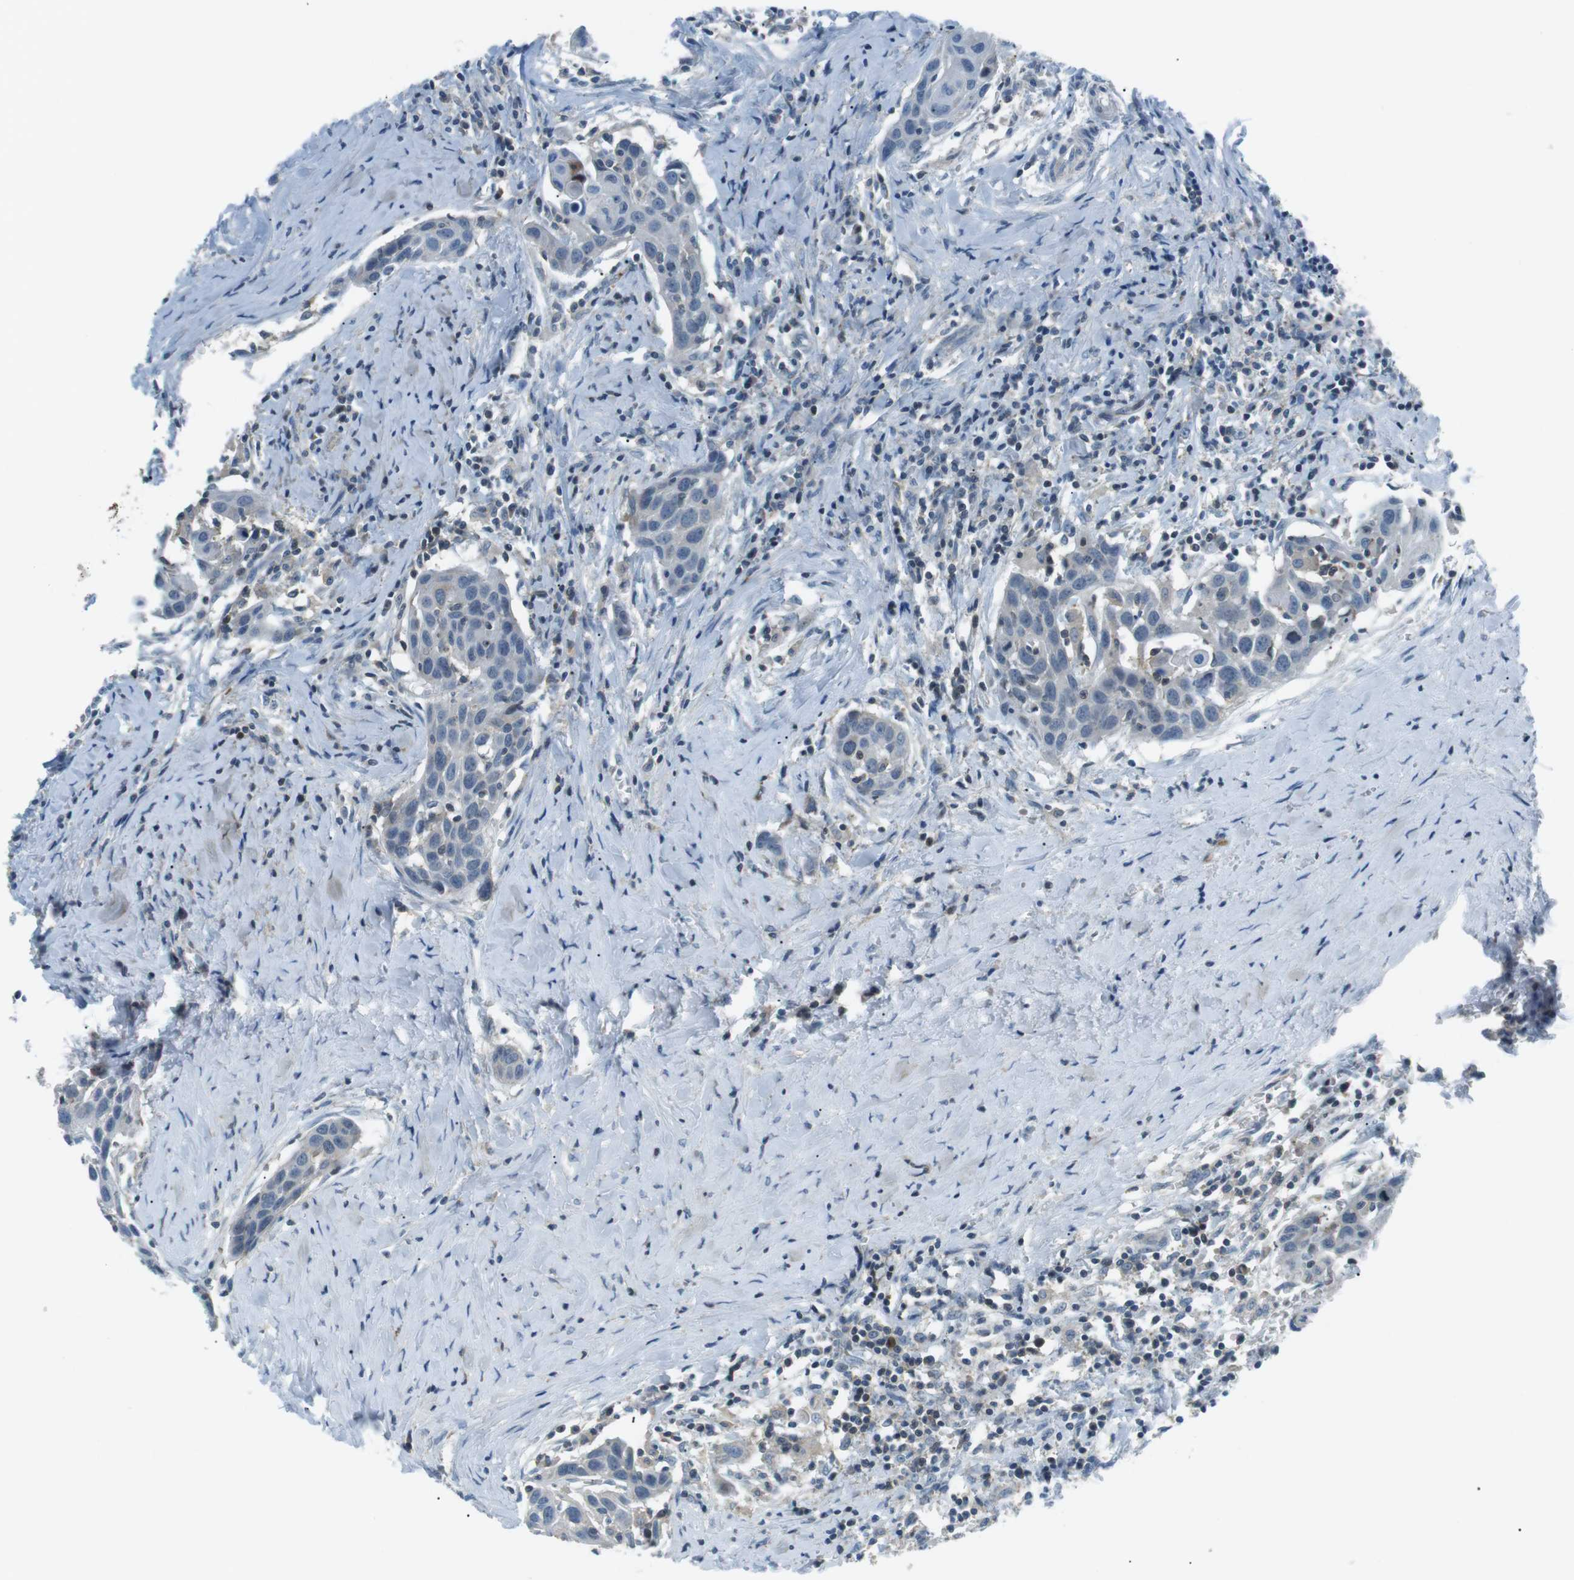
{"staining": {"intensity": "negative", "quantity": "none", "location": "none"}, "tissue": "head and neck cancer", "cell_type": "Tumor cells", "image_type": "cancer", "snomed": [{"axis": "morphology", "description": "Squamous cell carcinoma, NOS"}, {"axis": "topography", "description": "Oral tissue"}, {"axis": "topography", "description": "Head-Neck"}], "caption": "The histopathology image reveals no staining of tumor cells in squamous cell carcinoma (head and neck).", "gene": "ARVCF", "patient": {"sex": "female", "age": 50}}